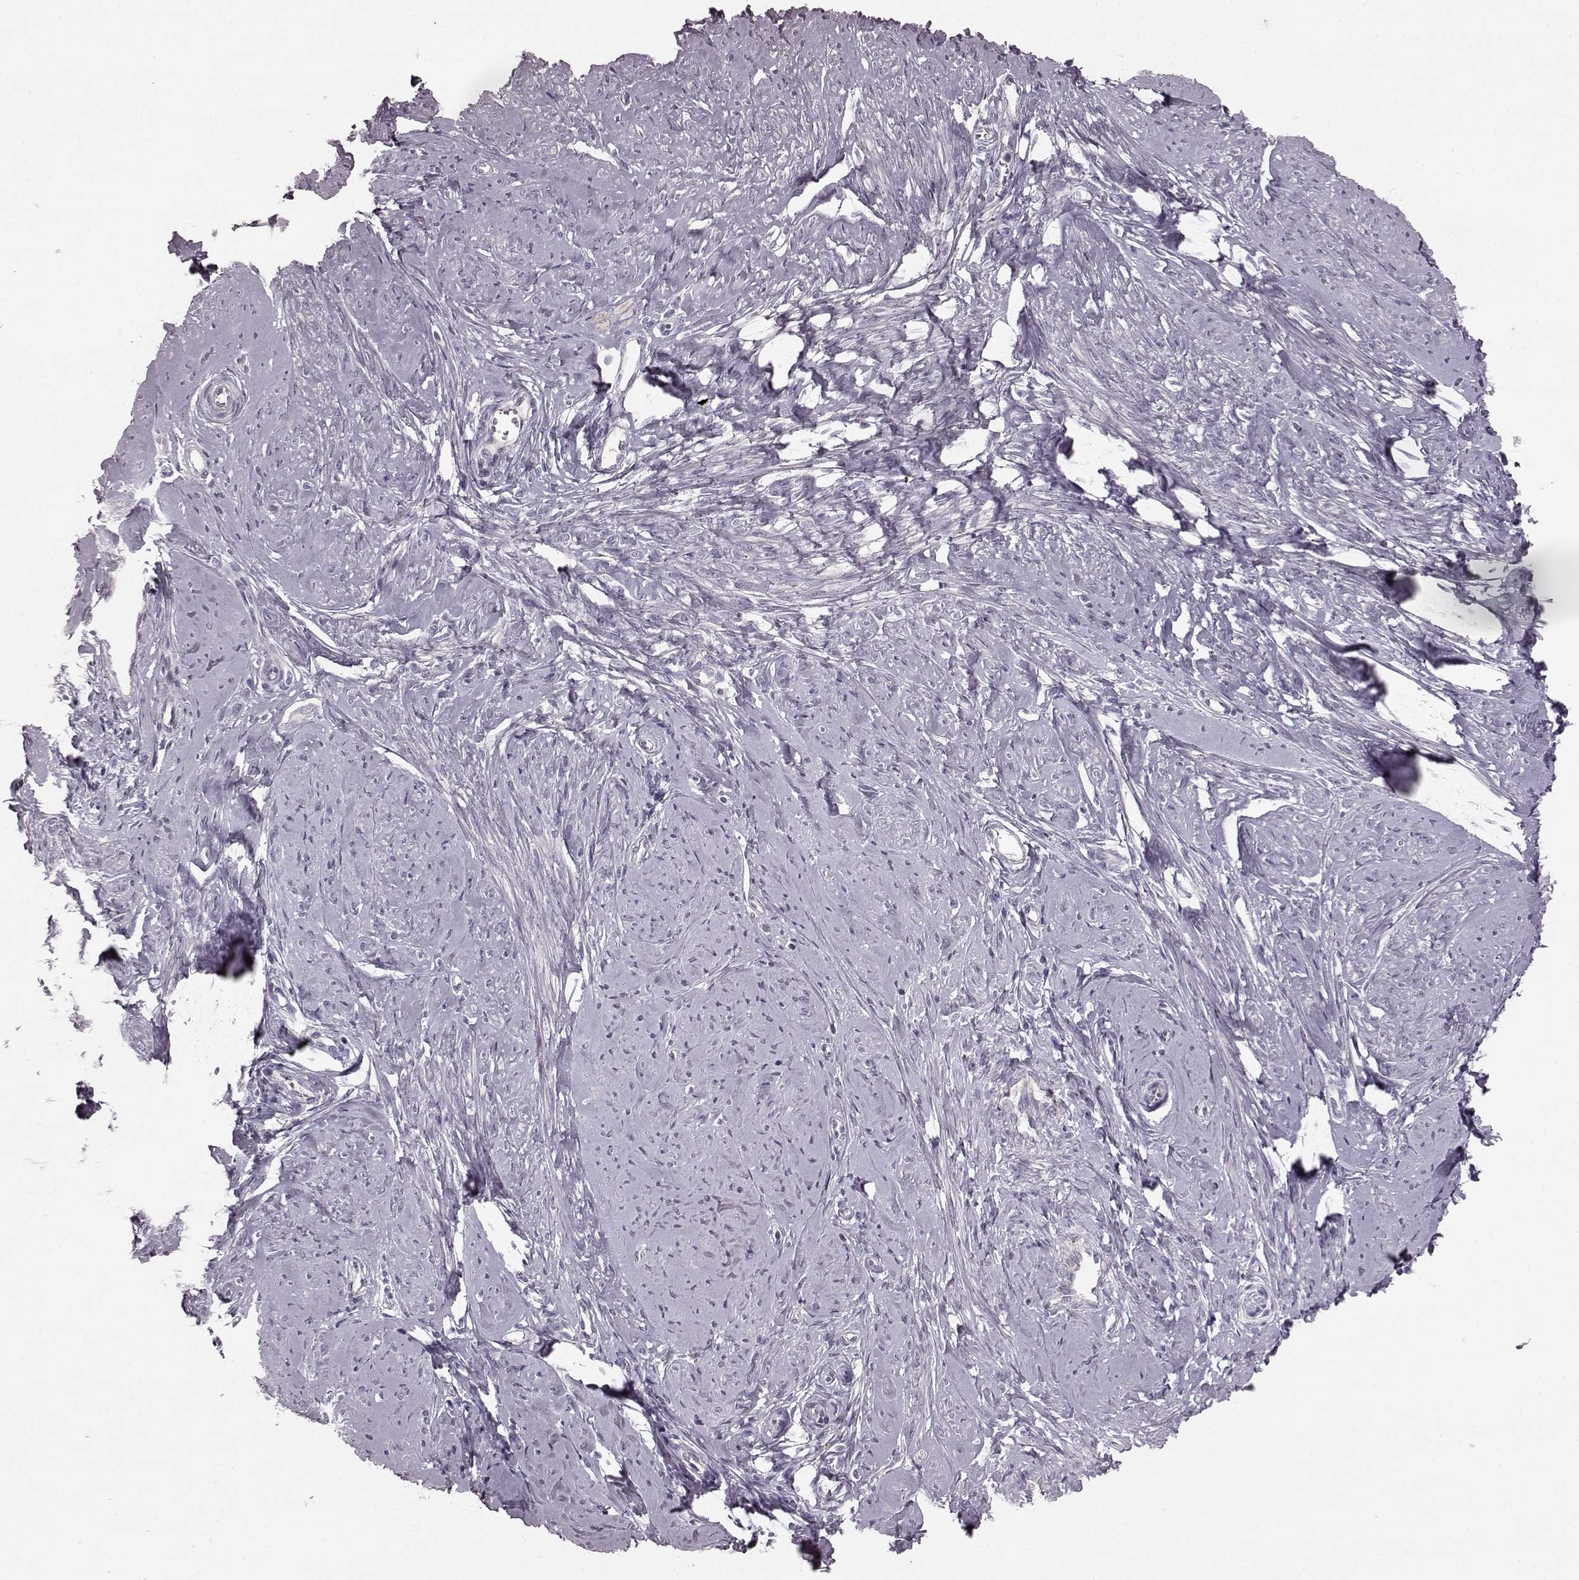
{"staining": {"intensity": "negative", "quantity": "none", "location": "none"}, "tissue": "smooth muscle", "cell_type": "Smooth muscle cells", "image_type": "normal", "snomed": [{"axis": "morphology", "description": "Normal tissue, NOS"}, {"axis": "topography", "description": "Smooth muscle"}], "caption": "Immunohistochemistry of normal human smooth muscle reveals no staining in smooth muscle cells.", "gene": "PDCD1", "patient": {"sex": "female", "age": 48}}